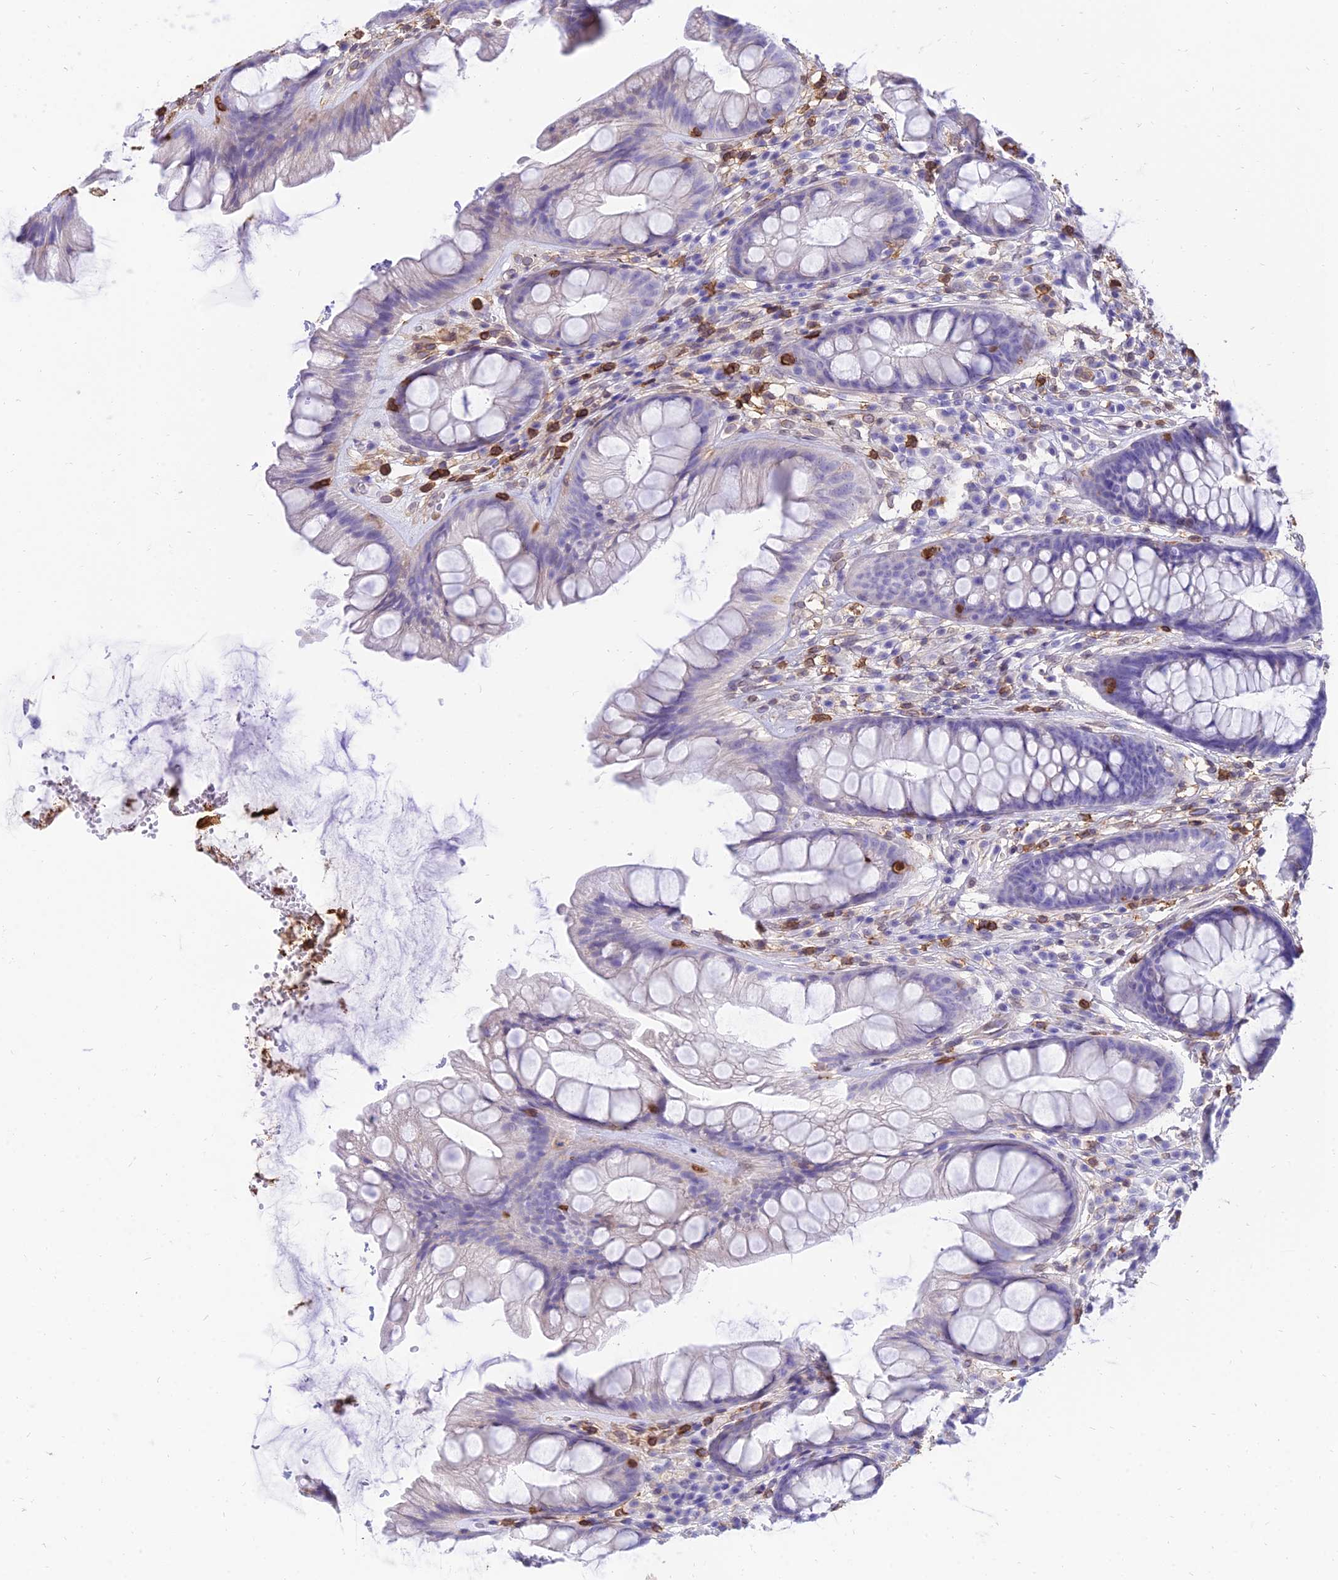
{"staining": {"intensity": "negative", "quantity": "none", "location": "none"}, "tissue": "rectum", "cell_type": "Glandular cells", "image_type": "normal", "snomed": [{"axis": "morphology", "description": "Normal tissue, NOS"}, {"axis": "topography", "description": "Rectum"}], "caption": "Immunohistochemical staining of normal human rectum shows no significant positivity in glandular cells.", "gene": "SREK1IP1", "patient": {"sex": "male", "age": 74}}